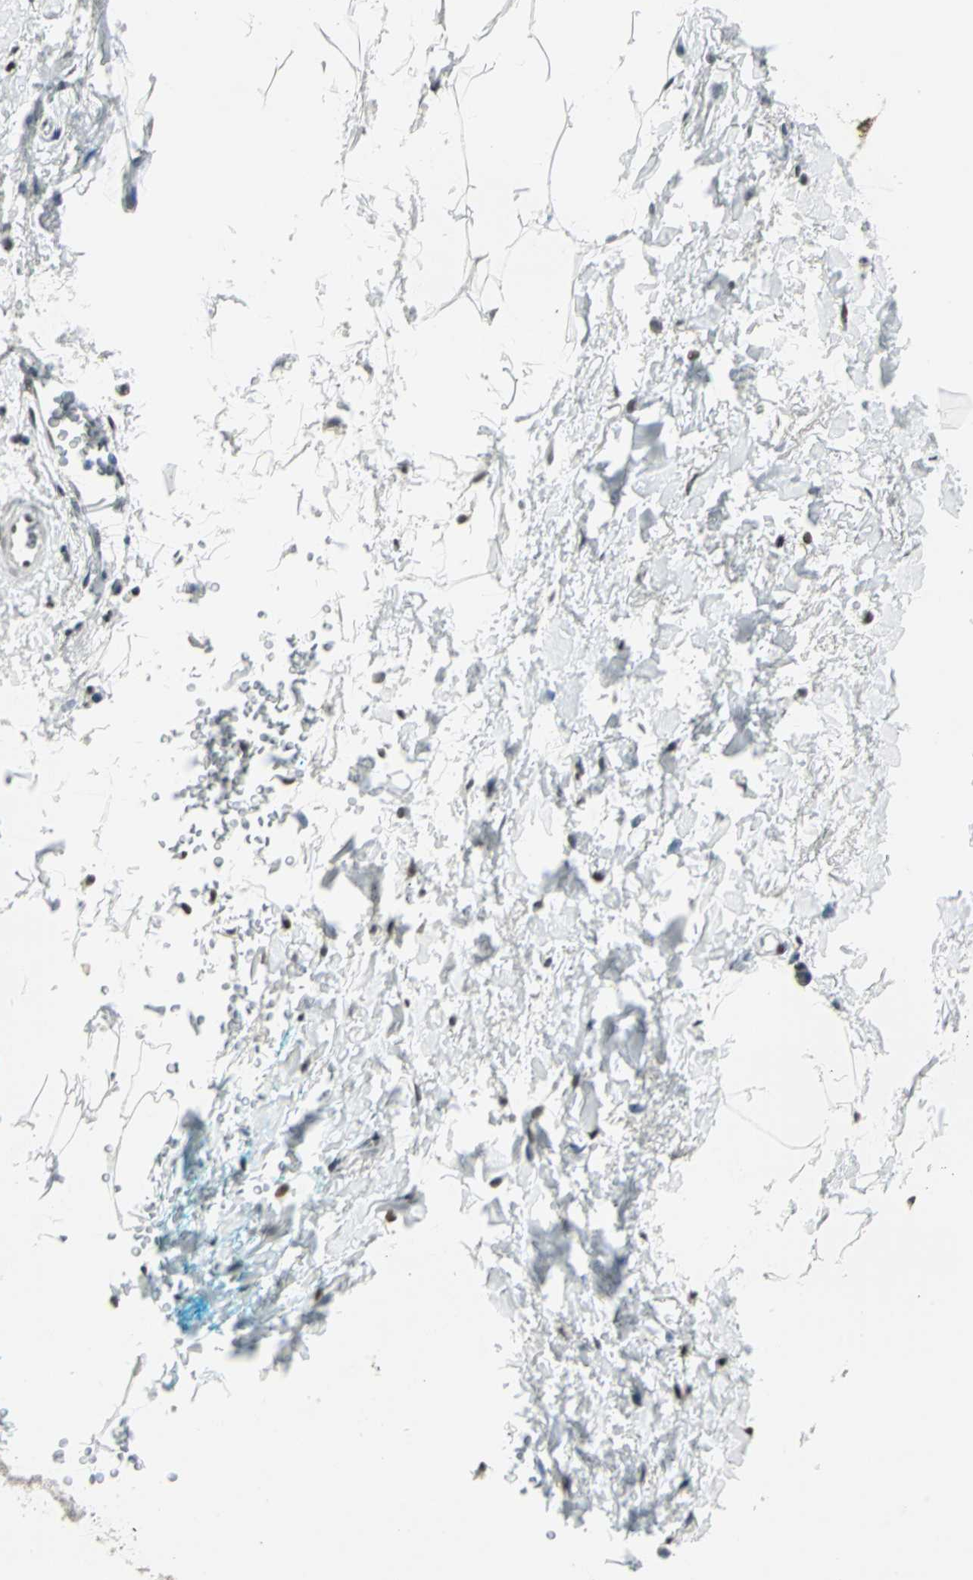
{"staining": {"intensity": "negative", "quantity": "none", "location": "none"}, "tissue": "adipose tissue", "cell_type": "Adipocytes", "image_type": "normal", "snomed": [{"axis": "morphology", "description": "Normal tissue, NOS"}, {"axis": "topography", "description": "Soft tissue"}, {"axis": "topography", "description": "Peripheral nerve tissue"}], "caption": "This is an immunohistochemistry (IHC) photomicrograph of benign human adipose tissue. There is no staining in adipocytes.", "gene": "ADNP", "patient": {"sex": "female", "age": 71}}